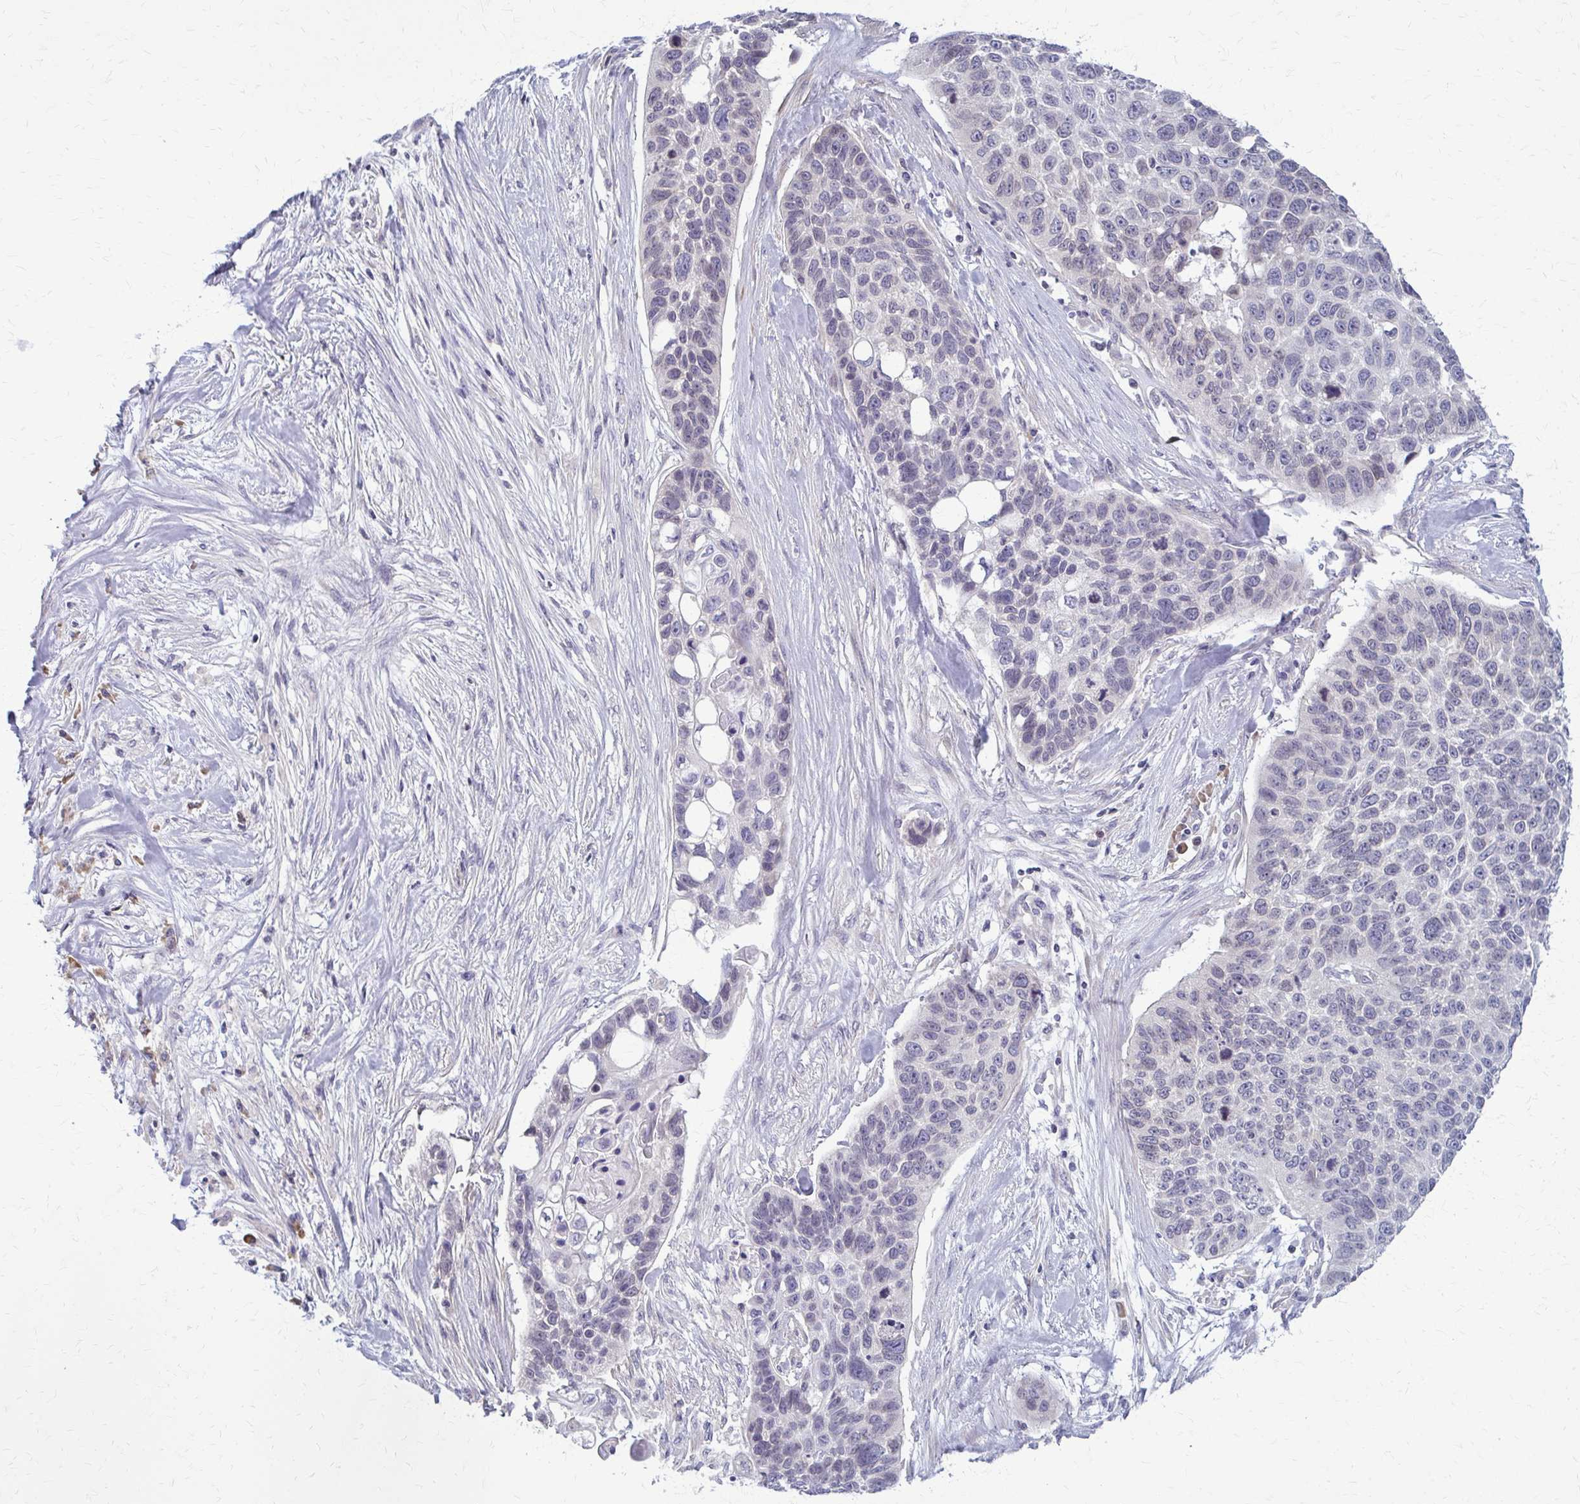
{"staining": {"intensity": "negative", "quantity": "none", "location": "none"}, "tissue": "lung cancer", "cell_type": "Tumor cells", "image_type": "cancer", "snomed": [{"axis": "morphology", "description": "Squamous cell carcinoma, NOS"}, {"axis": "topography", "description": "Lung"}], "caption": "Tumor cells are negative for brown protein staining in squamous cell carcinoma (lung). The staining was performed using DAB (3,3'-diaminobenzidine) to visualize the protein expression in brown, while the nuclei were stained in blue with hematoxylin (Magnification: 20x).", "gene": "MCRIP2", "patient": {"sex": "male", "age": 62}}